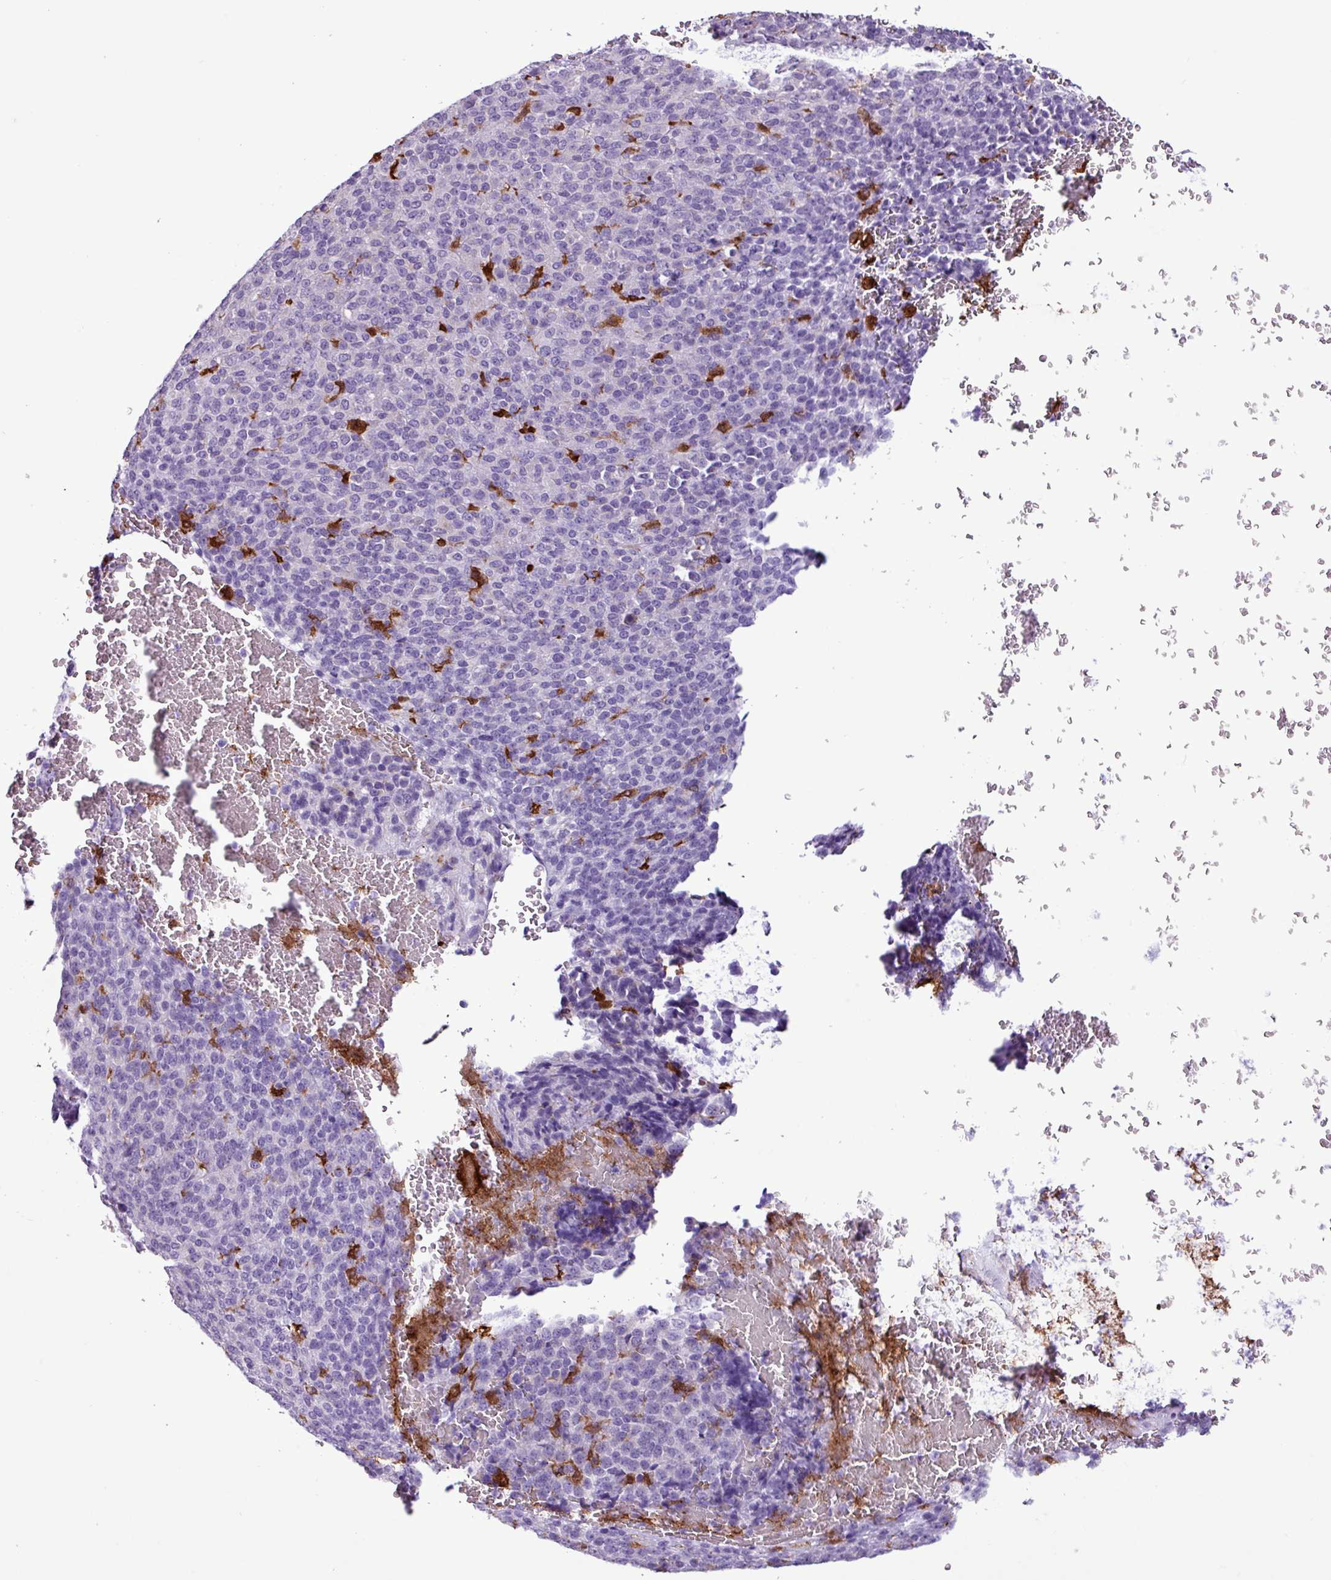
{"staining": {"intensity": "negative", "quantity": "none", "location": "none"}, "tissue": "melanoma", "cell_type": "Tumor cells", "image_type": "cancer", "snomed": [{"axis": "morphology", "description": "Malignant melanoma, Metastatic site"}, {"axis": "topography", "description": "Brain"}], "caption": "High magnification brightfield microscopy of melanoma stained with DAB (brown) and counterstained with hematoxylin (blue): tumor cells show no significant staining.", "gene": "TMEM200C", "patient": {"sex": "female", "age": 56}}